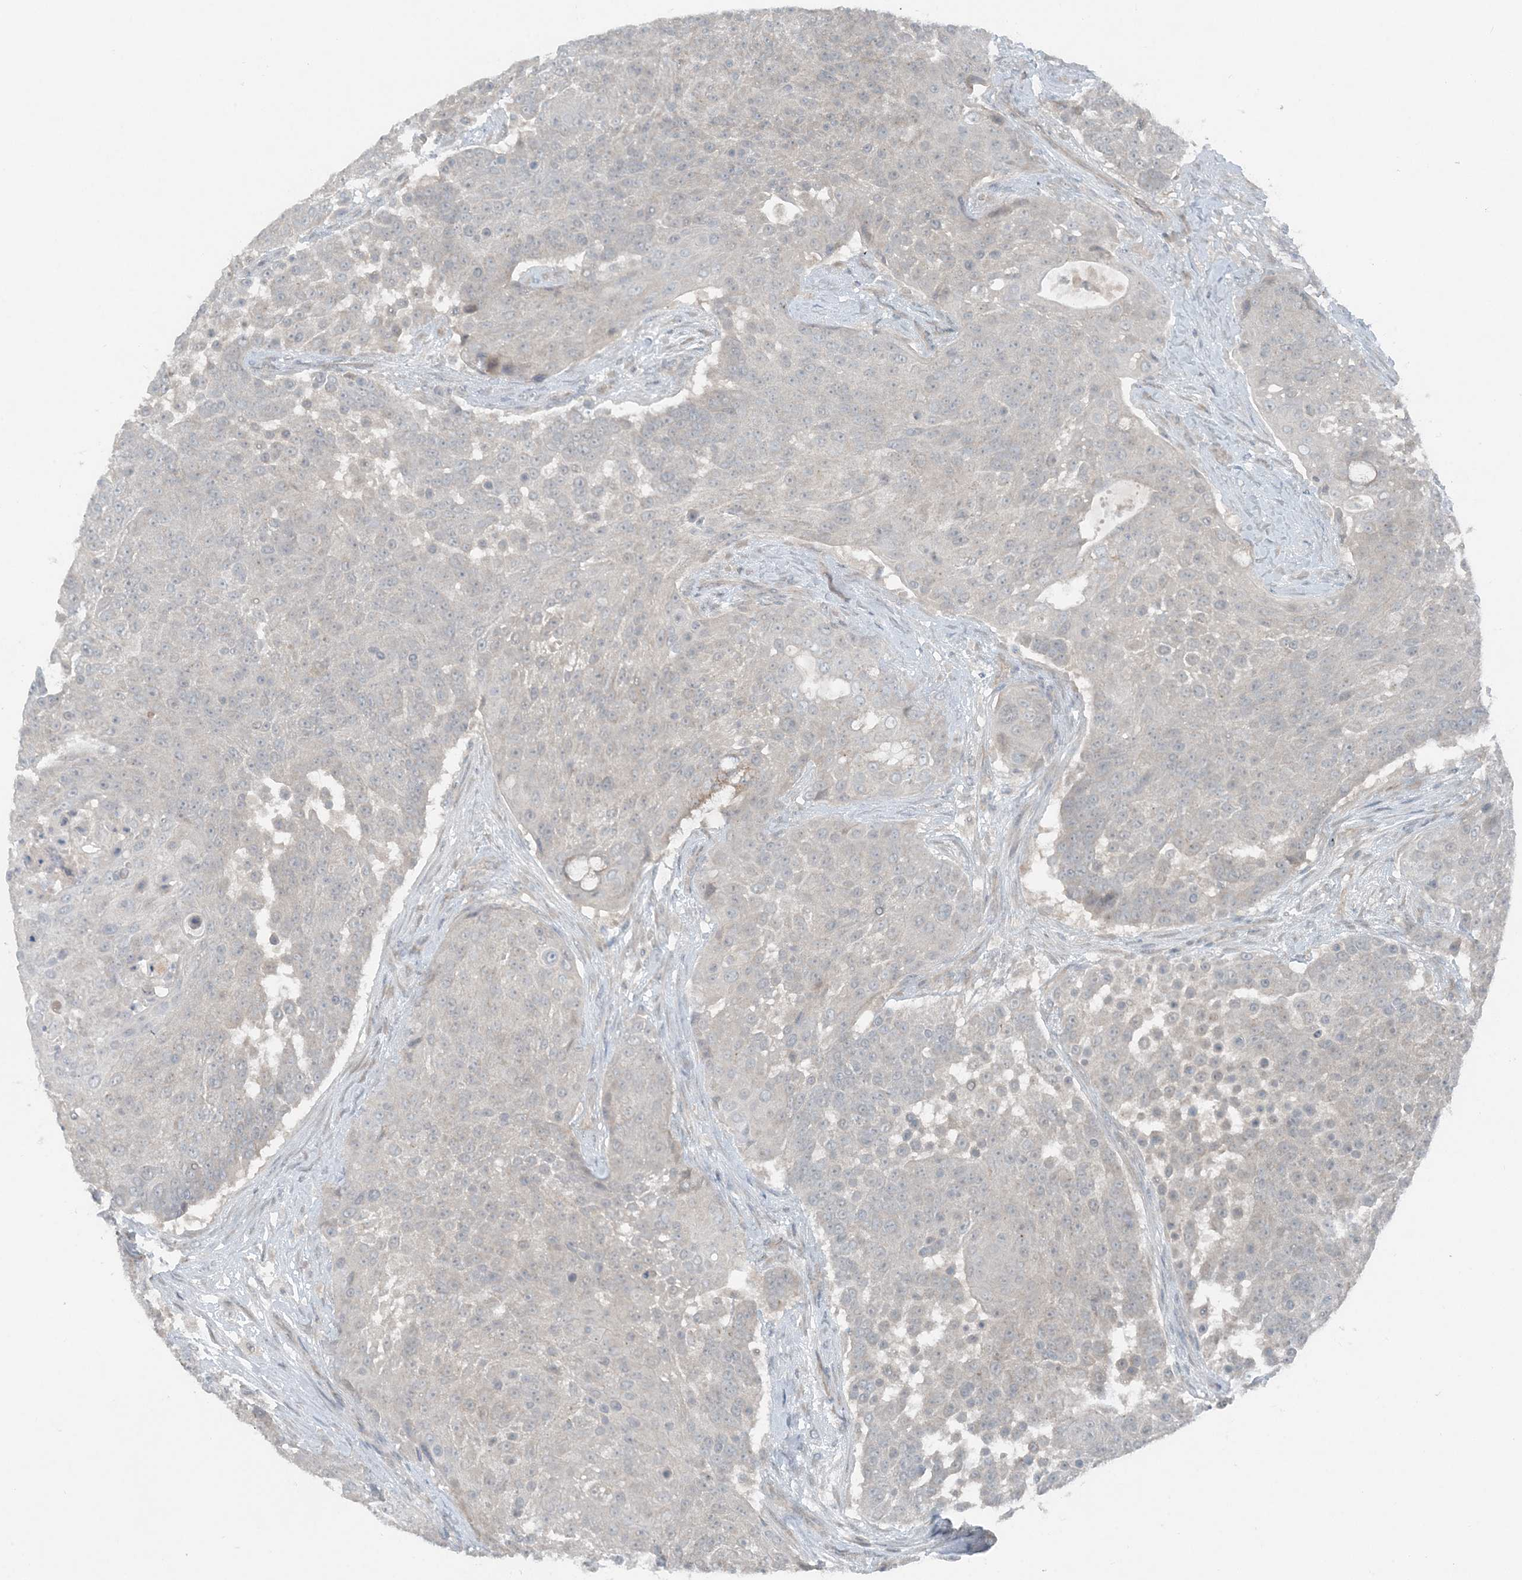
{"staining": {"intensity": "negative", "quantity": "none", "location": "none"}, "tissue": "urothelial cancer", "cell_type": "Tumor cells", "image_type": "cancer", "snomed": [{"axis": "morphology", "description": "Urothelial carcinoma, High grade"}, {"axis": "topography", "description": "Urinary bladder"}], "caption": "High power microscopy micrograph of an immunohistochemistry histopathology image of urothelial carcinoma (high-grade), revealing no significant positivity in tumor cells. (DAB (3,3'-diaminobenzidine) immunohistochemistry, high magnification).", "gene": "MITD1", "patient": {"sex": "female", "age": 63}}